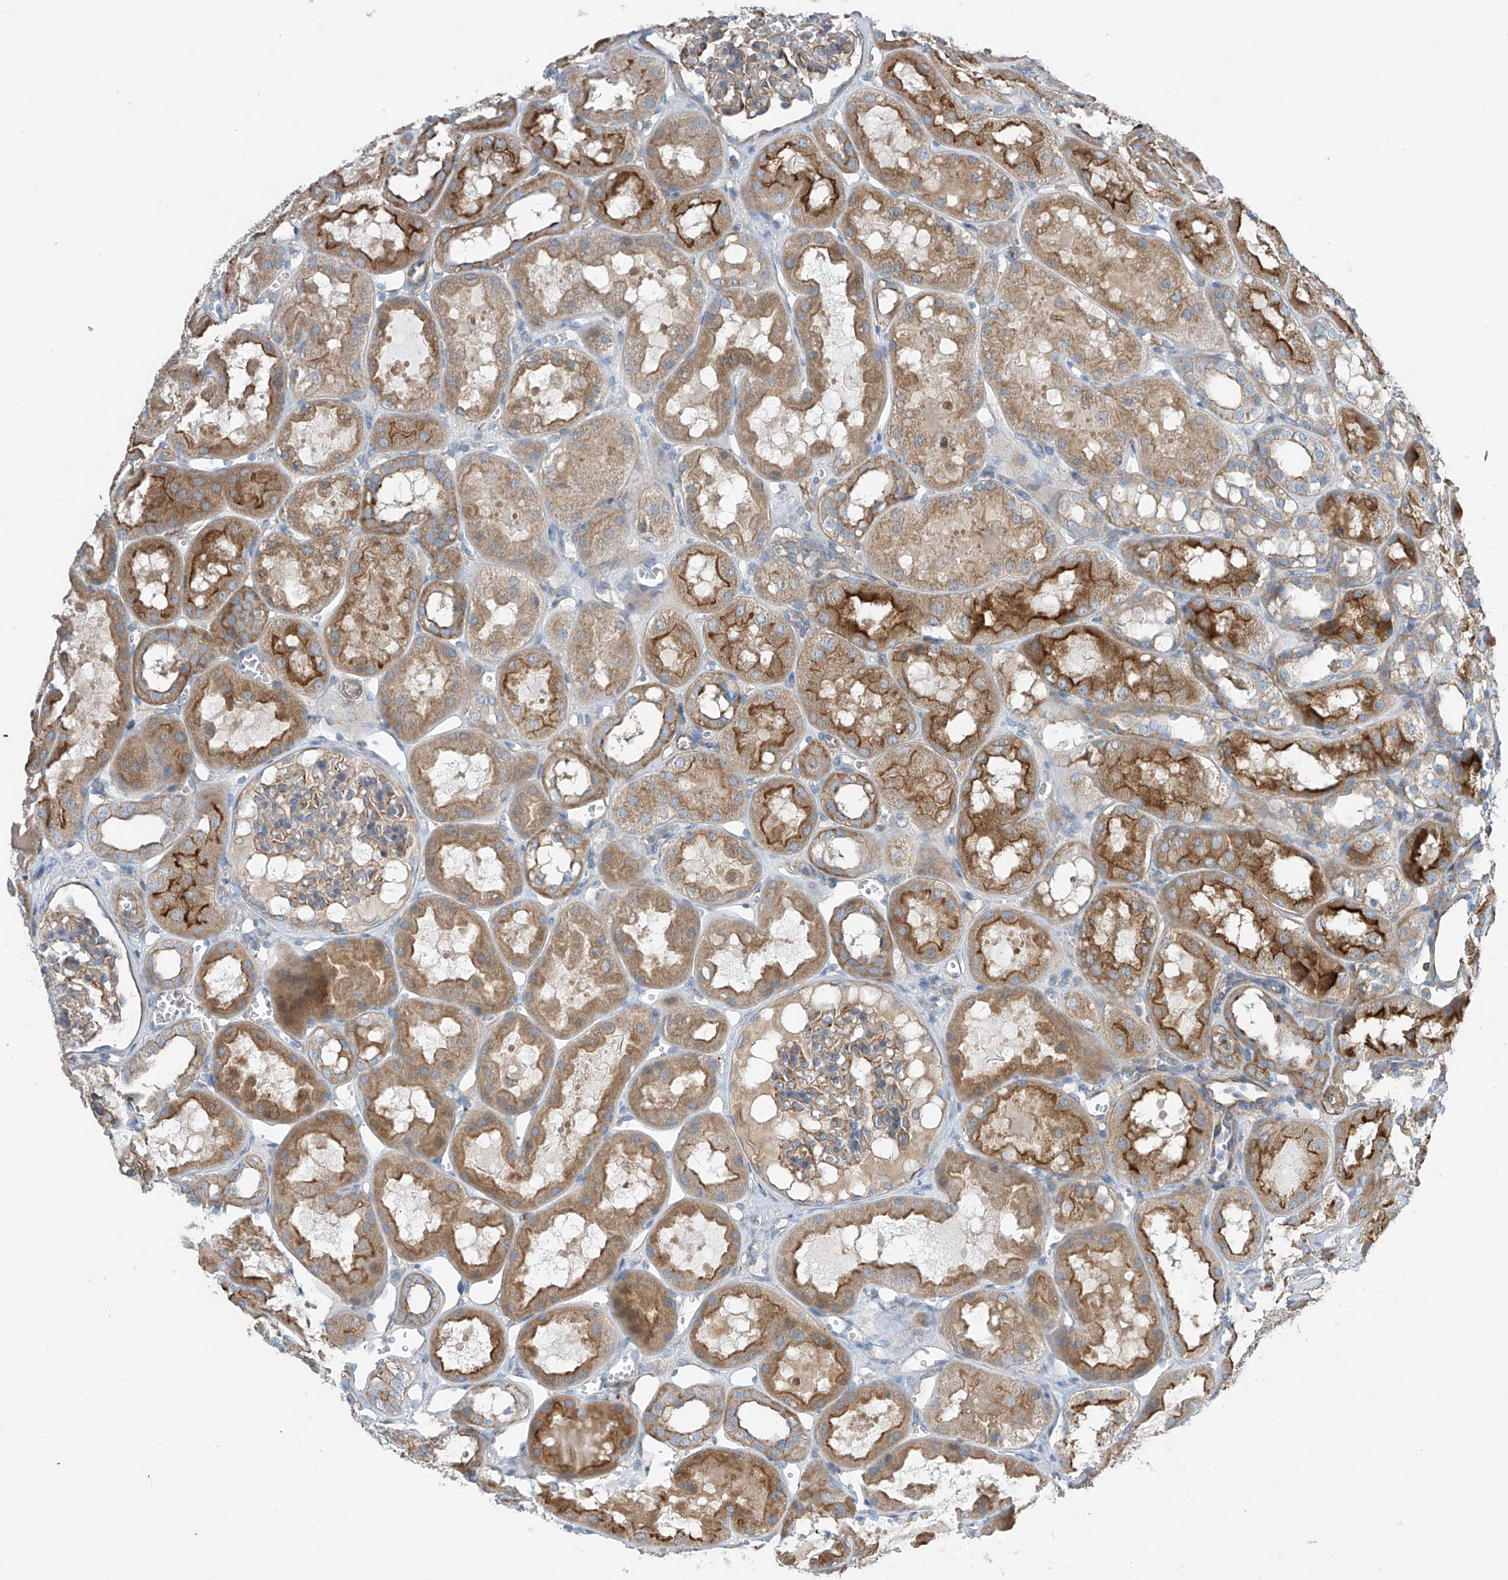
{"staining": {"intensity": "moderate", "quantity": ">75%", "location": "cytoplasmic/membranous"}, "tissue": "kidney", "cell_type": "Cells in glomeruli", "image_type": "normal", "snomed": [{"axis": "morphology", "description": "Normal tissue, NOS"}, {"axis": "topography", "description": "Kidney"}], "caption": "Moderate cytoplasmic/membranous protein staining is identified in about >75% of cells in glomeruli in kidney.", "gene": "SLC1A5", "patient": {"sex": "male", "age": 16}}